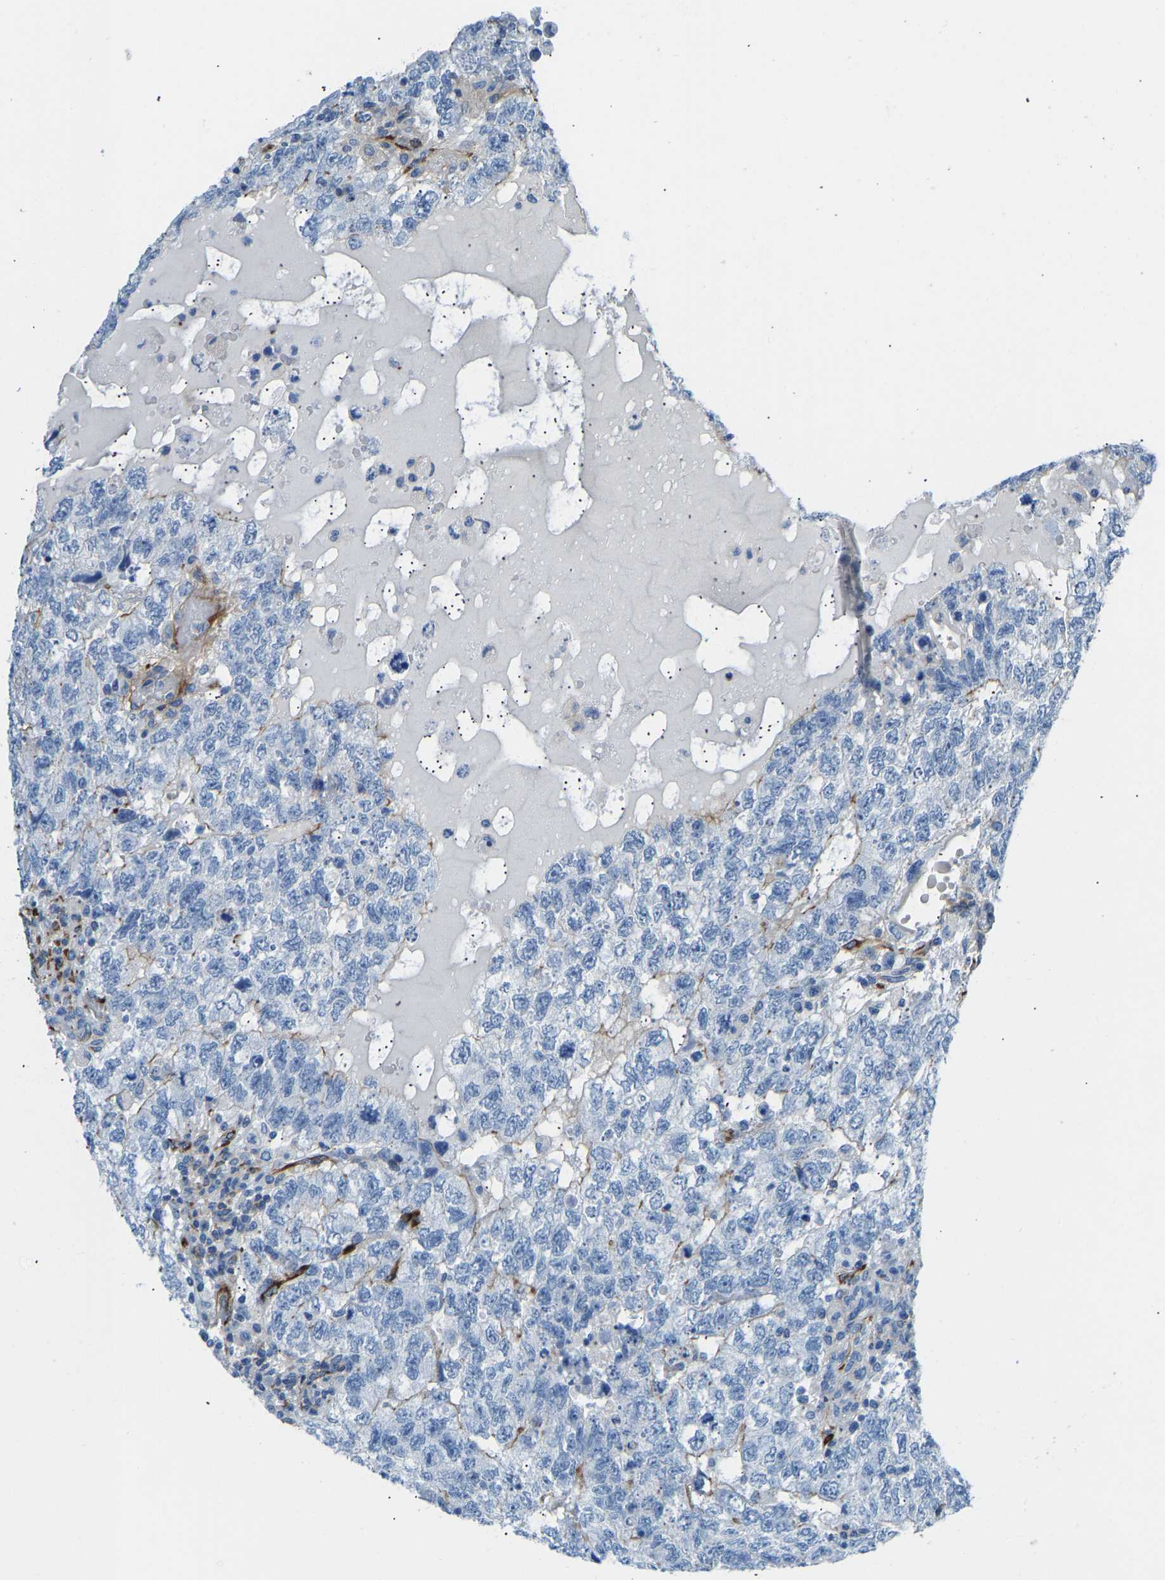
{"staining": {"intensity": "negative", "quantity": "none", "location": "none"}, "tissue": "testis cancer", "cell_type": "Tumor cells", "image_type": "cancer", "snomed": [{"axis": "morphology", "description": "Carcinoma, Embryonal, NOS"}, {"axis": "topography", "description": "Testis"}], "caption": "IHC micrograph of embryonal carcinoma (testis) stained for a protein (brown), which shows no positivity in tumor cells.", "gene": "COL15A1", "patient": {"sex": "male", "age": 36}}